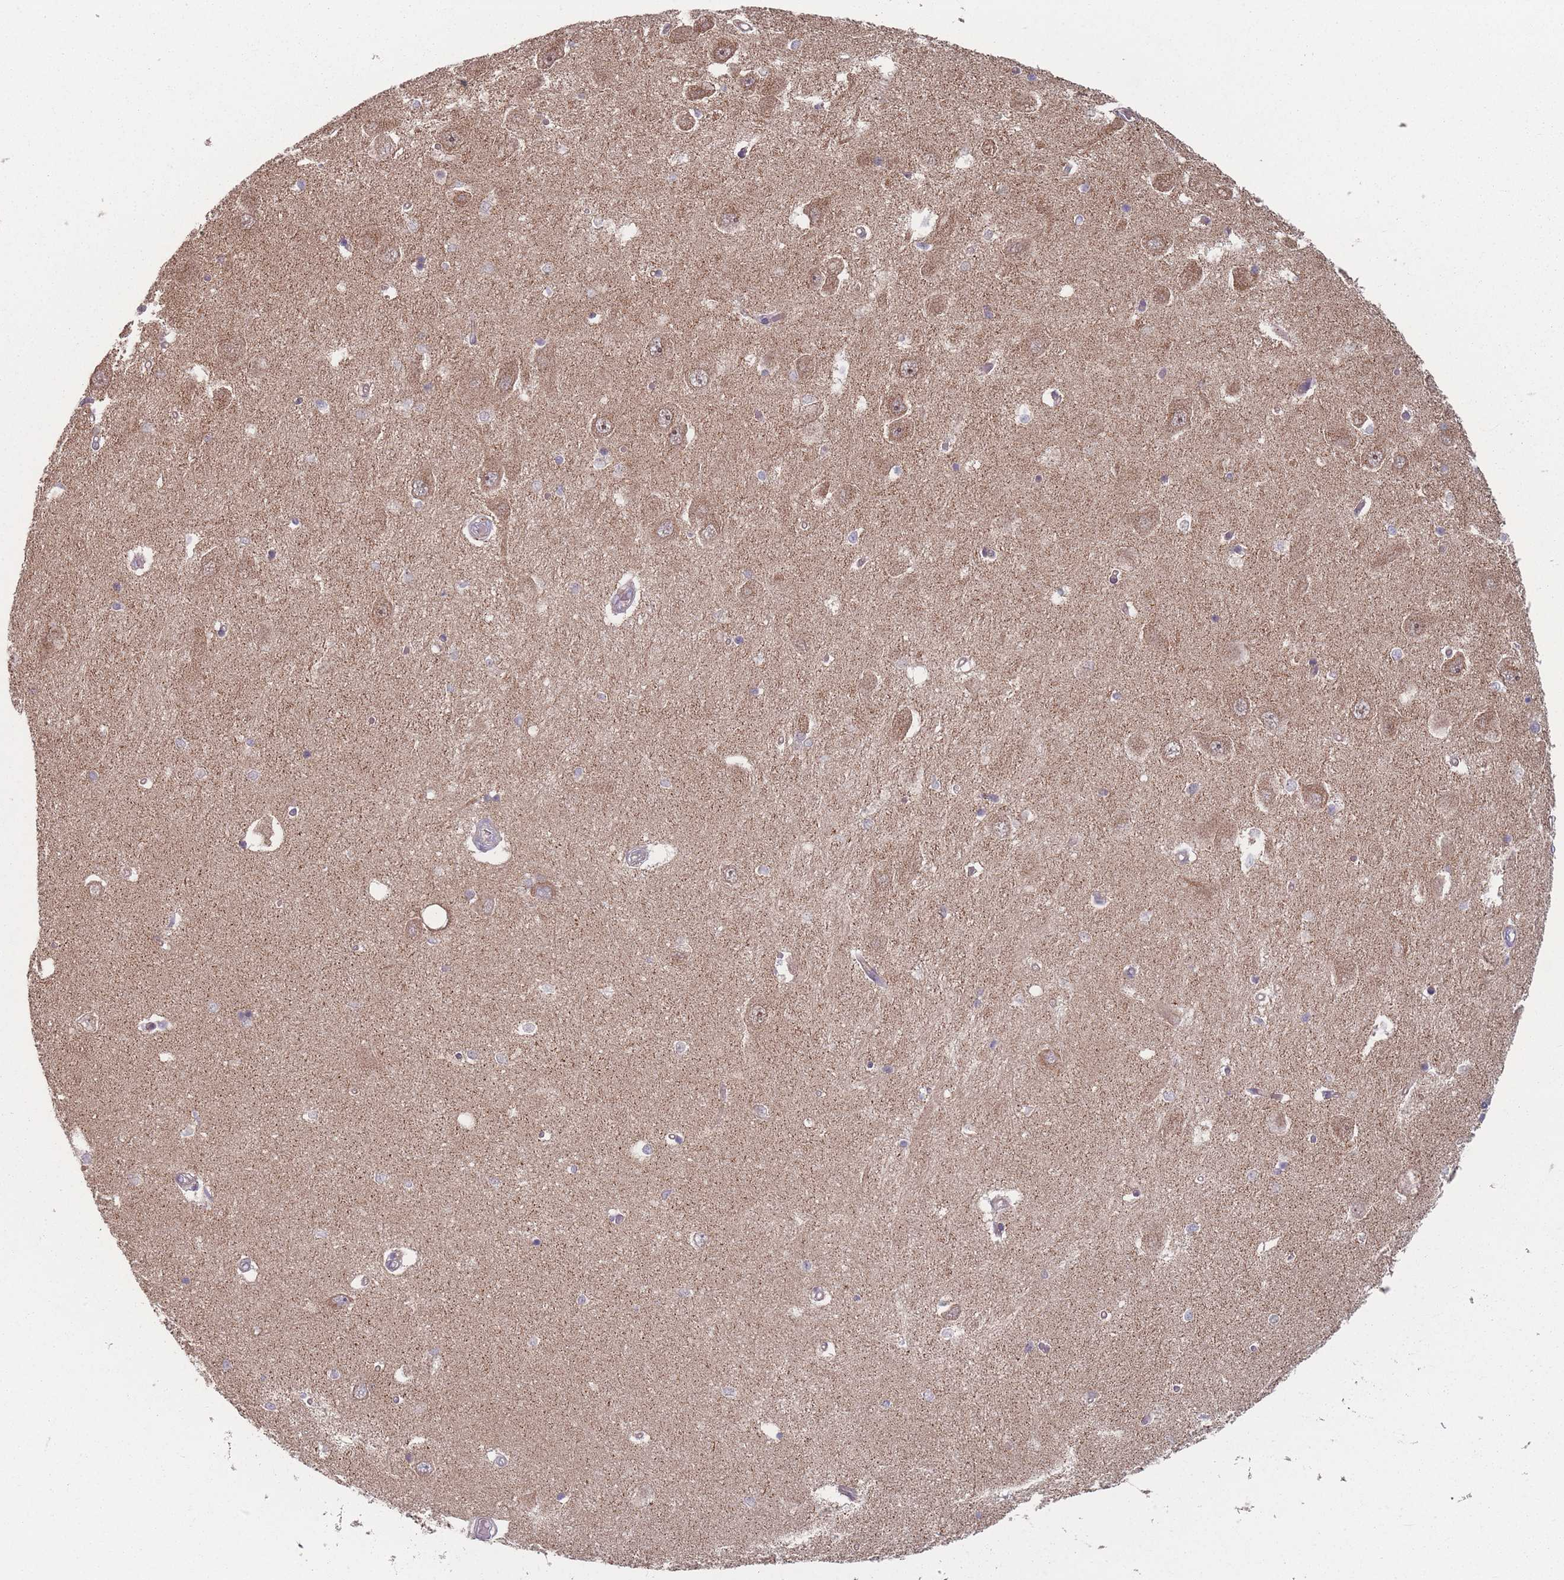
{"staining": {"intensity": "negative", "quantity": "none", "location": "none"}, "tissue": "hippocampus", "cell_type": "Glial cells", "image_type": "normal", "snomed": [{"axis": "morphology", "description": "Normal tissue, NOS"}, {"axis": "topography", "description": "Hippocampus"}], "caption": "Hippocampus stained for a protein using IHC reveals no expression glial cells.", "gene": "OR10Q1", "patient": {"sex": "male", "age": 45}}